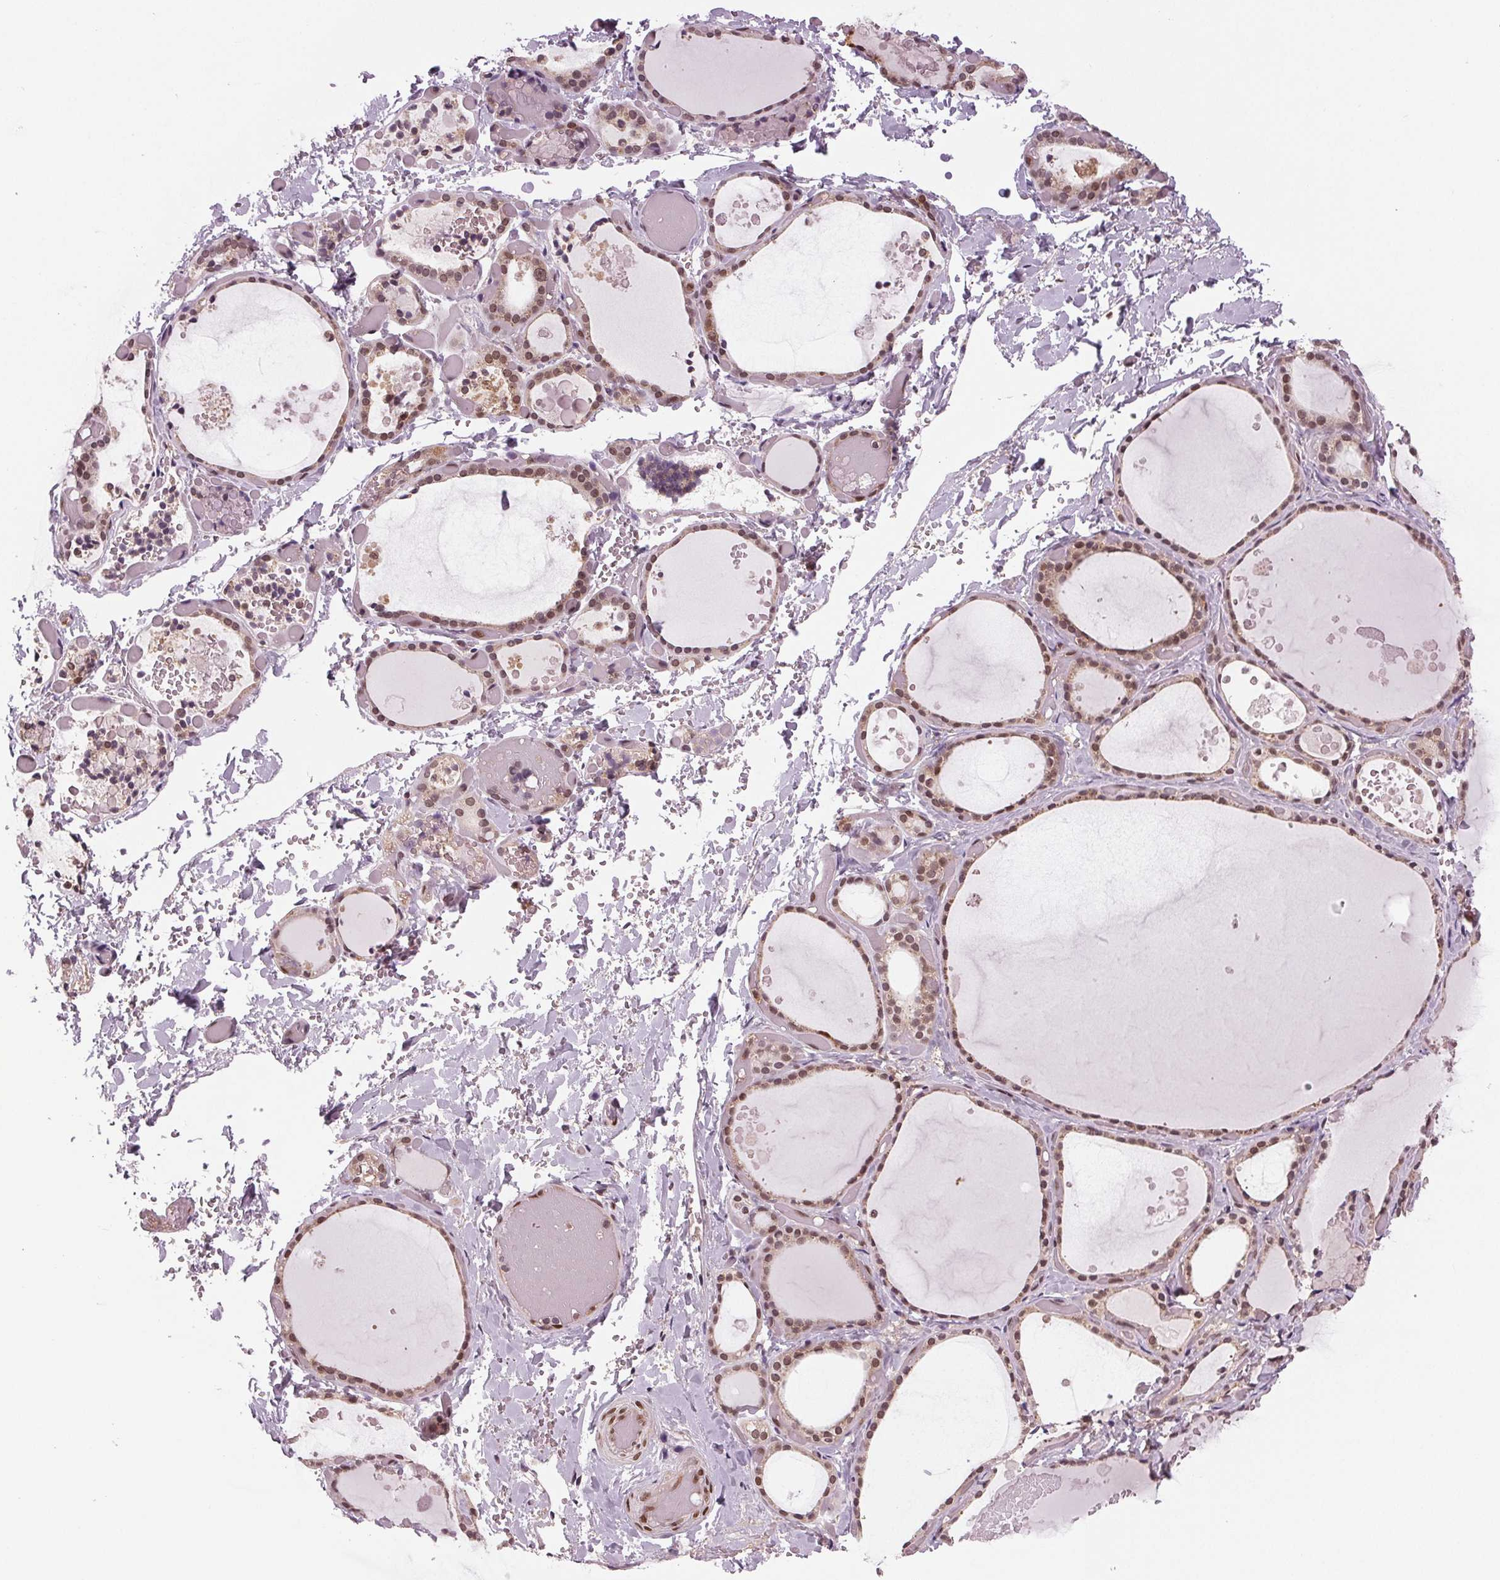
{"staining": {"intensity": "moderate", "quantity": "25%-75%", "location": "cytoplasmic/membranous,nuclear"}, "tissue": "thyroid gland", "cell_type": "Glandular cells", "image_type": "normal", "snomed": [{"axis": "morphology", "description": "Normal tissue, NOS"}, {"axis": "topography", "description": "Thyroid gland"}], "caption": "Protein expression analysis of unremarkable thyroid gland exhibits moderate cytoplasmic/membranous,nuclear positivity in about 25%-75% of glandular cells.", "gene": "STAT3", "patient": {"sex": "female", "age": 56}}